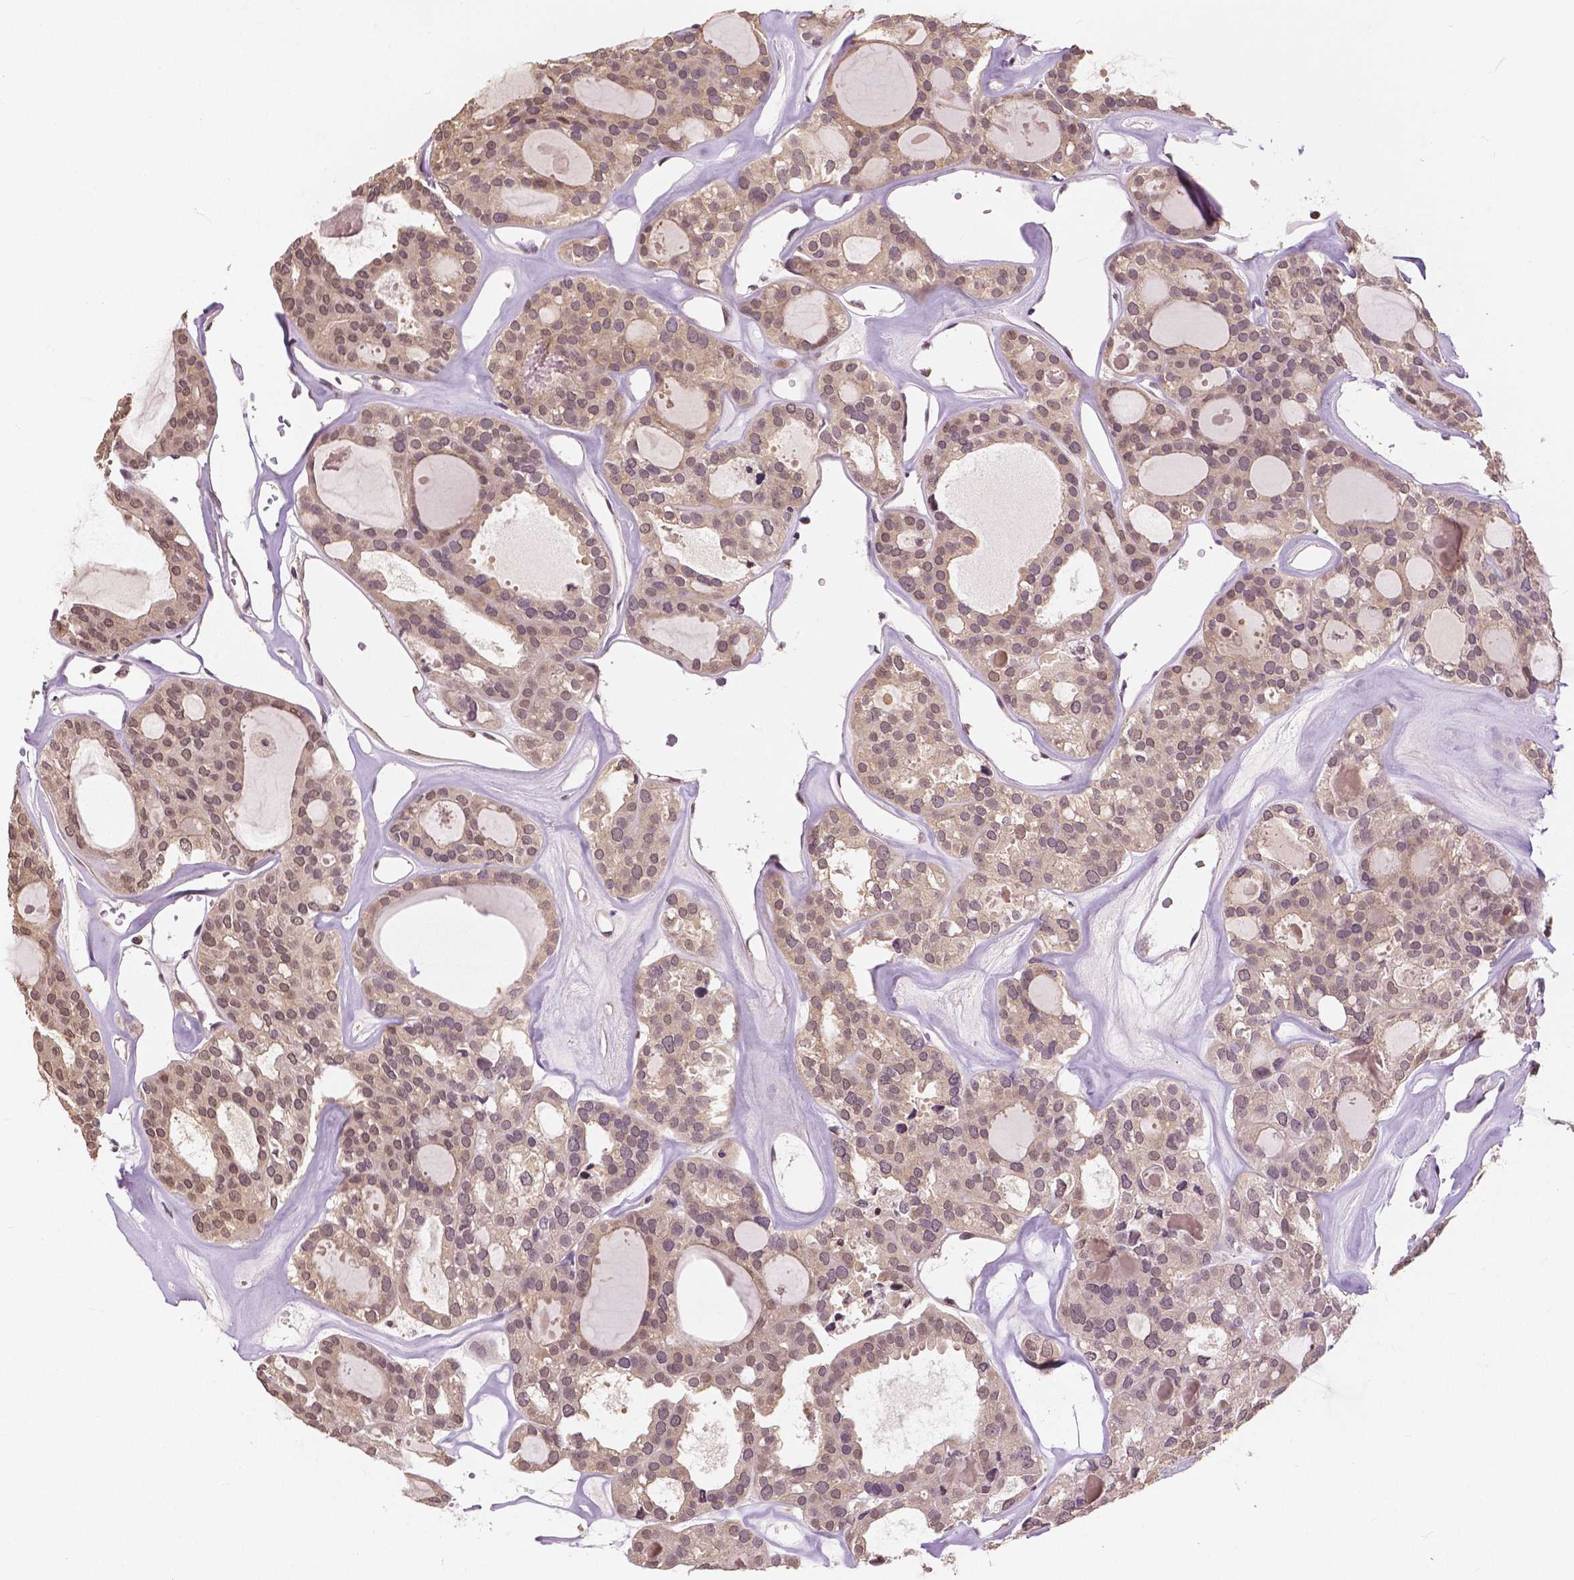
{"staining": {"intensity": "weak", "quantity": ">75%", "location": "cytoplasmic/membranous,nuclear"}, "tissue": "thyroid cancer", "cell_type": "Tumor cells", "image_type": "cancer", "snomed": [{"axis": "morphology", "description": "Follicular adenoma carcinoma, NOS"}, {"axis": "topography", "description": "Thyroid gland"}], "caption": "DAB (3,3'-diaminobenzidine) immunohistochemical staining of thyroid cancer shows weak cytoplasmic/membranous and nuclear protein expression in approximately >75% of tumor cells. (DAB (3,3'-diaminobenzidine) = brown stain, brightfield microscopy at high magnification).", "gene": "MAP1LC3B", "patient": {"sex": "male", "age": 75}}